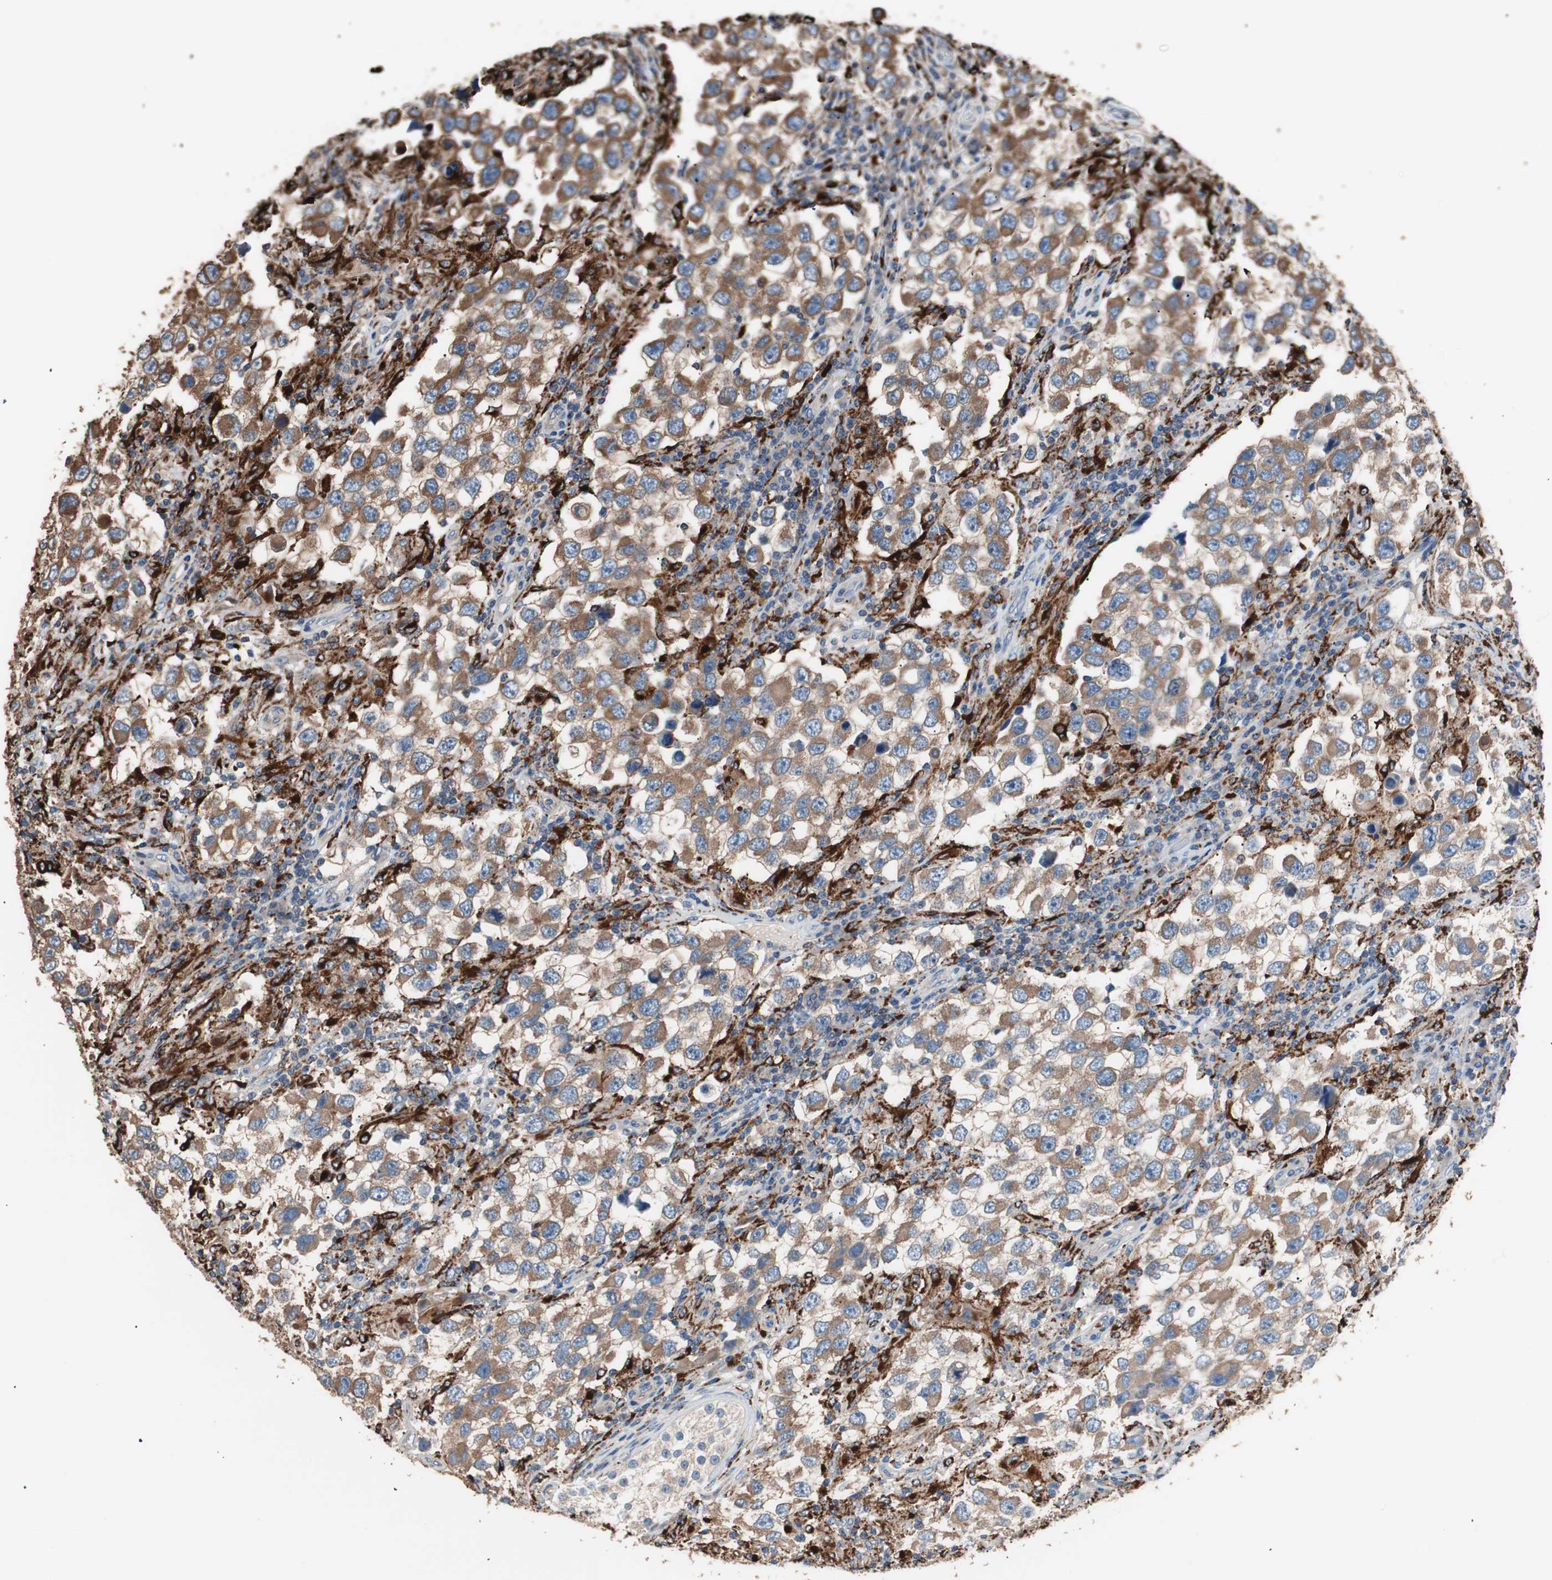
{"staining": {"intensity": "moderate", "quantity": ">75%", "location": "cytoplasmic/membranous"}, "tissue": "testis cancer", "cell_type": "Tumor cells", "image_type": "cancer", "snomed": [{"axis": "morphology", "description": "Carcinoma, Embryonal, NOS"}, {"axis": "topography", "description": "Testis"}], "caption": "DAB (3,3'-diaminobenzidine) immunohistochemical staining of human testis cancer (embryonal carcinoma) reveals moderate cytoplasmic/membranous protein expression in about >75% of tumor cells.", "gene": "CCT3", "patient": {"sex": "male", "age": 21}}